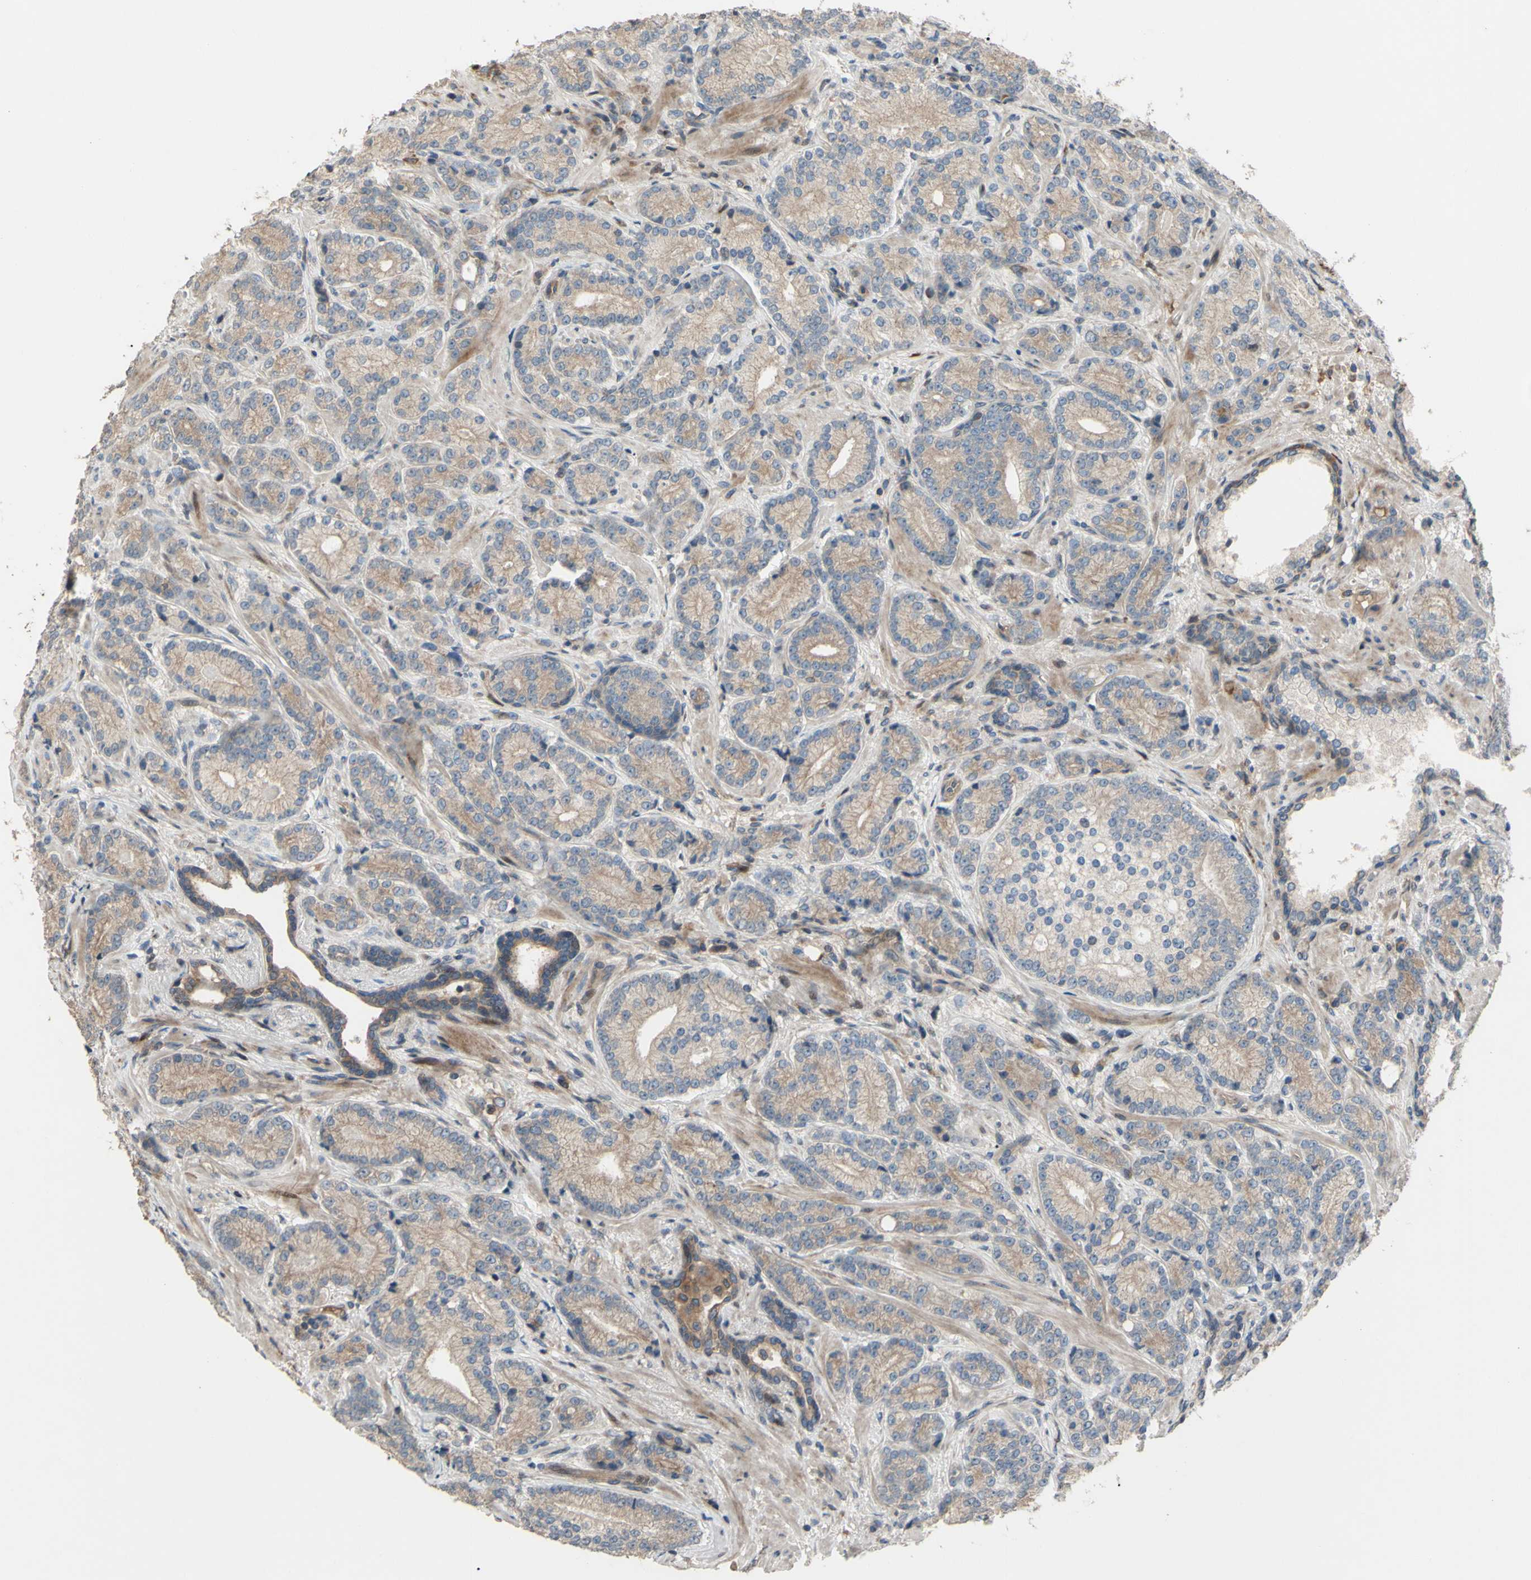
{"staining": {"intensity": "weak", "quantity": ">75%", "location": "cytoplasmic/membranous"}, "tissue": "prostate cancer", "cell_type": "Tumor cells", "image_type": "cancer", "snomed": [{"axis": "morphology", "description": "Adenocarcinoma, High grade"}, {"axis": "topography", "description": "Prostate"}], "caption": "Immunohistochemistry micrograph of prostate cancer stained for a protein (brown), which reveals low levels of weak cytoplasmic/membranous staining in approximately >75% of tumor cells.", "gene": "SPTLC1", "patient": {"sex": "male", "age": 61}}